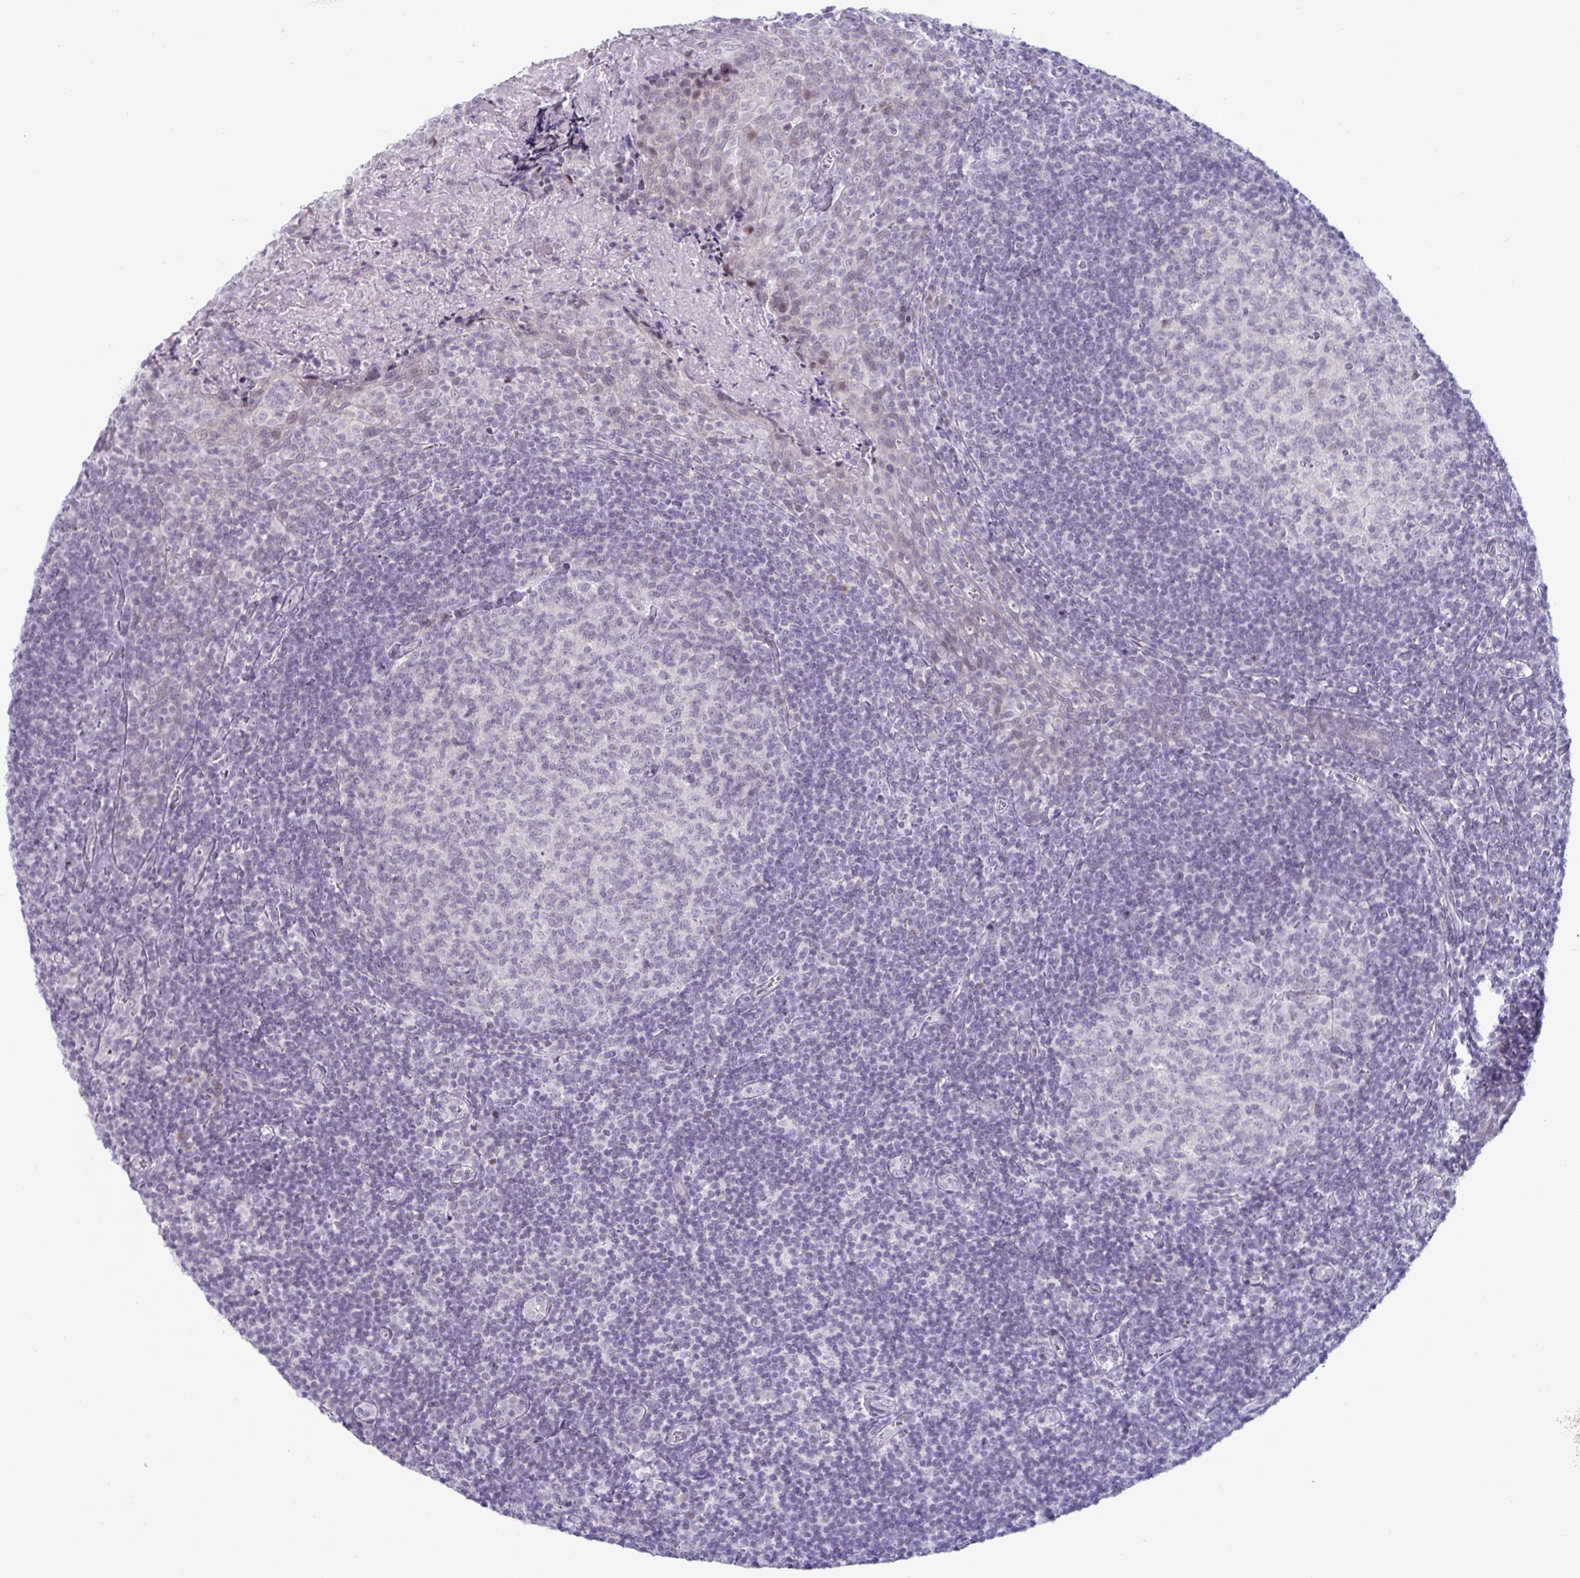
{"staining": {"intensity": "negative", "quantity": "none", "location": "none"}, "tissue": "tonsil", "cell_type": "Germinal center cells", "image_type": "normal", "snomed": [{"axis": "morphology", "description": "Normal tissue, NOS"}, {"axis": "morphology", "description": "Inflammation, NOS"}, {"axis": "topography", "description": "Tonsil"}], "caption": "Immunohistochemical staining of benign tonsil demonstrates no significant expression in germinal center cells. (Immunohistochemistry, brightfield microscopy, high magnification).", "gene": "VSIG10L", "patient": {"sex": "female", "age": 31}}